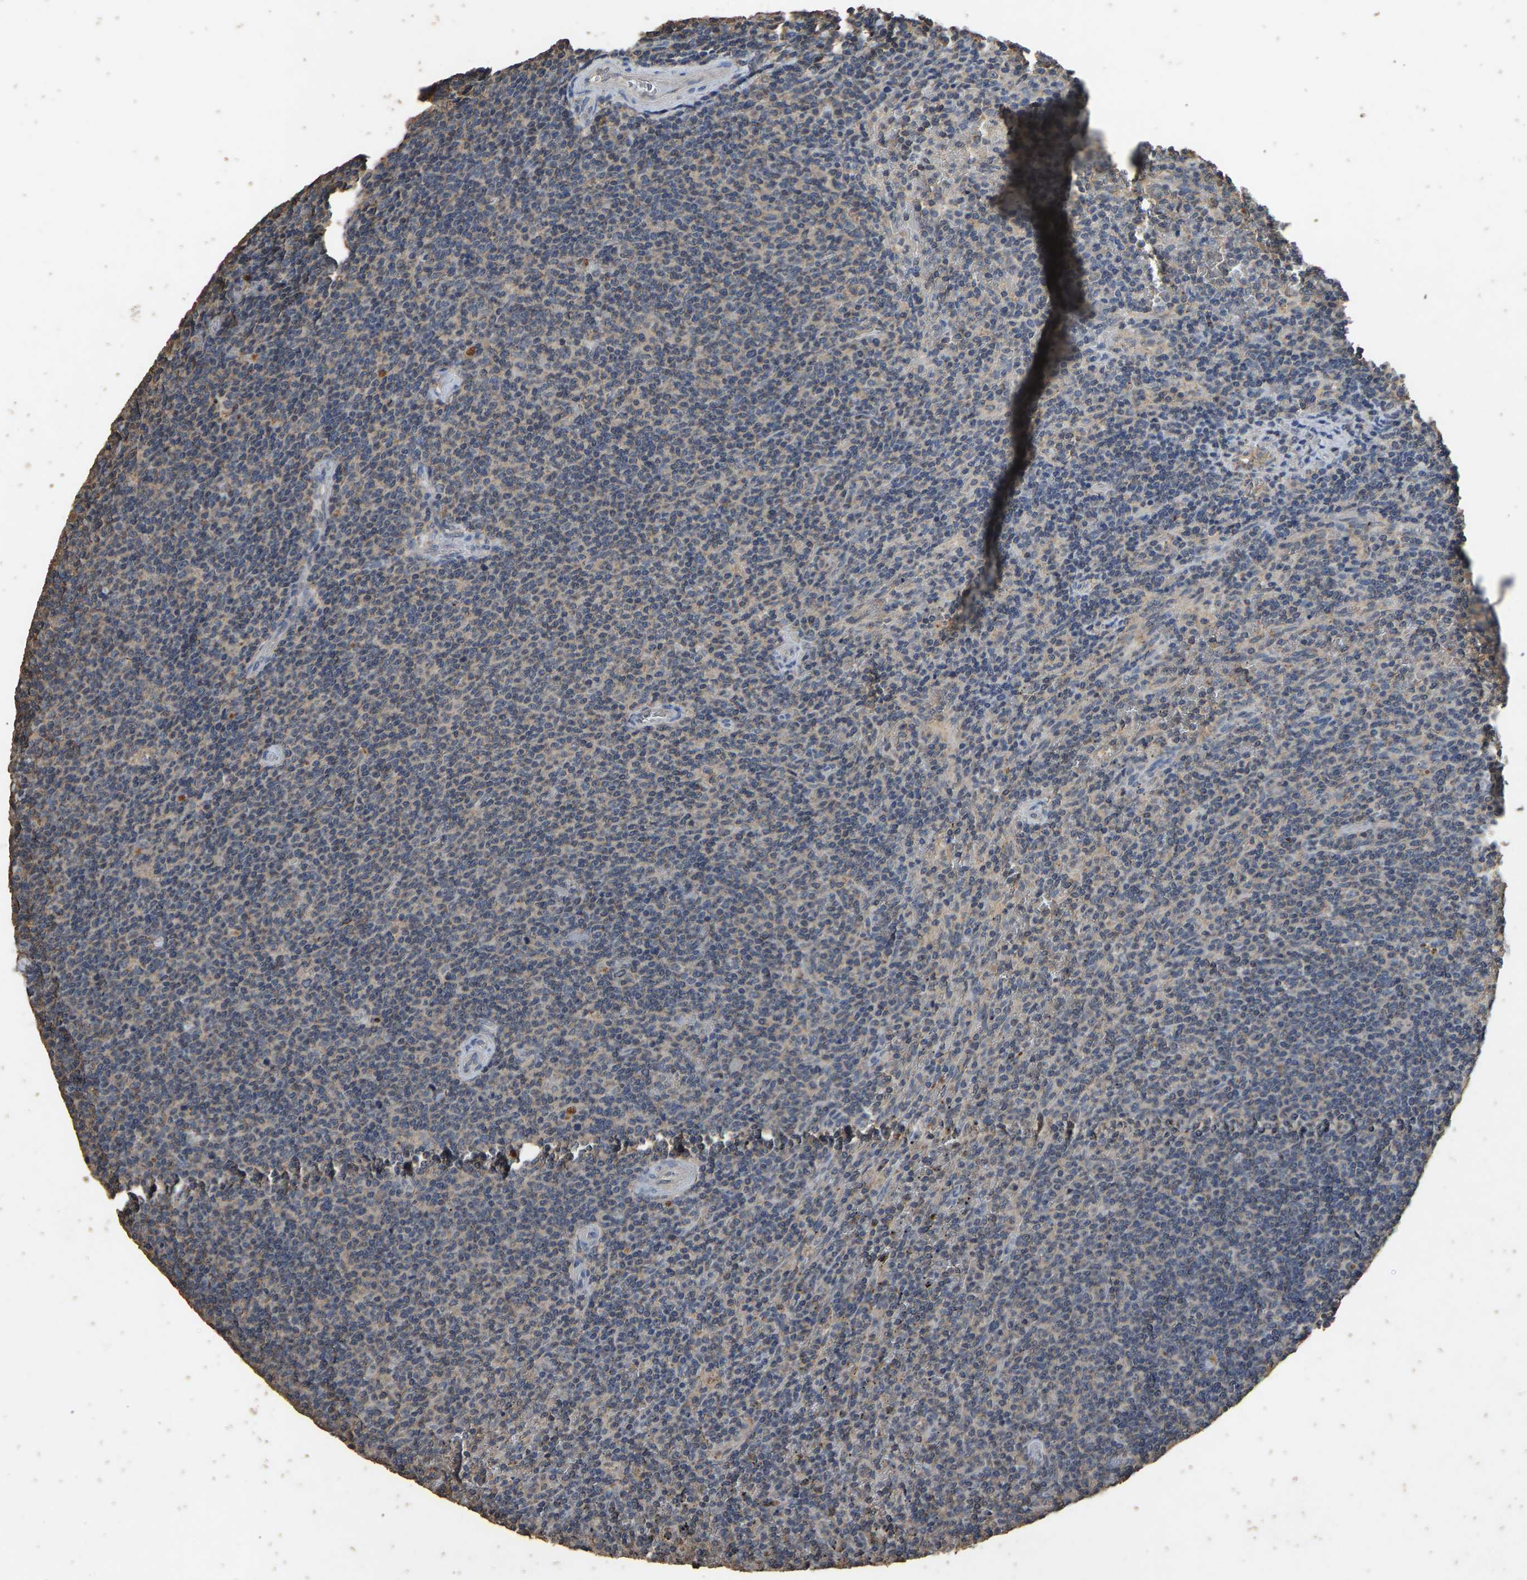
{"staining": {"intensity": "weak", "quantity": "25%-75%", "location": "cytoplasmic/membranous"}, "tissue": "lymphoma", "cell_type": "Tumor cells", "image_type": "cancer", "snomed": [{"axis": "morphology", "description": "Malignant lymphoma, non-Hodgkin's type, Low grade"}, {"axis": "topography", "description": "Spleen"}], "caption": "Weak cytoplasmic/membranous protein expression is identified in approximately 25%-75% of tumor cells in malignant lymphoma, non-Hodgkin's type (low-grade). (IHC, brightfield microscopy, high magnification).", "gene": "CIDEC", "patient": {"sex": "female", "age": 50}}